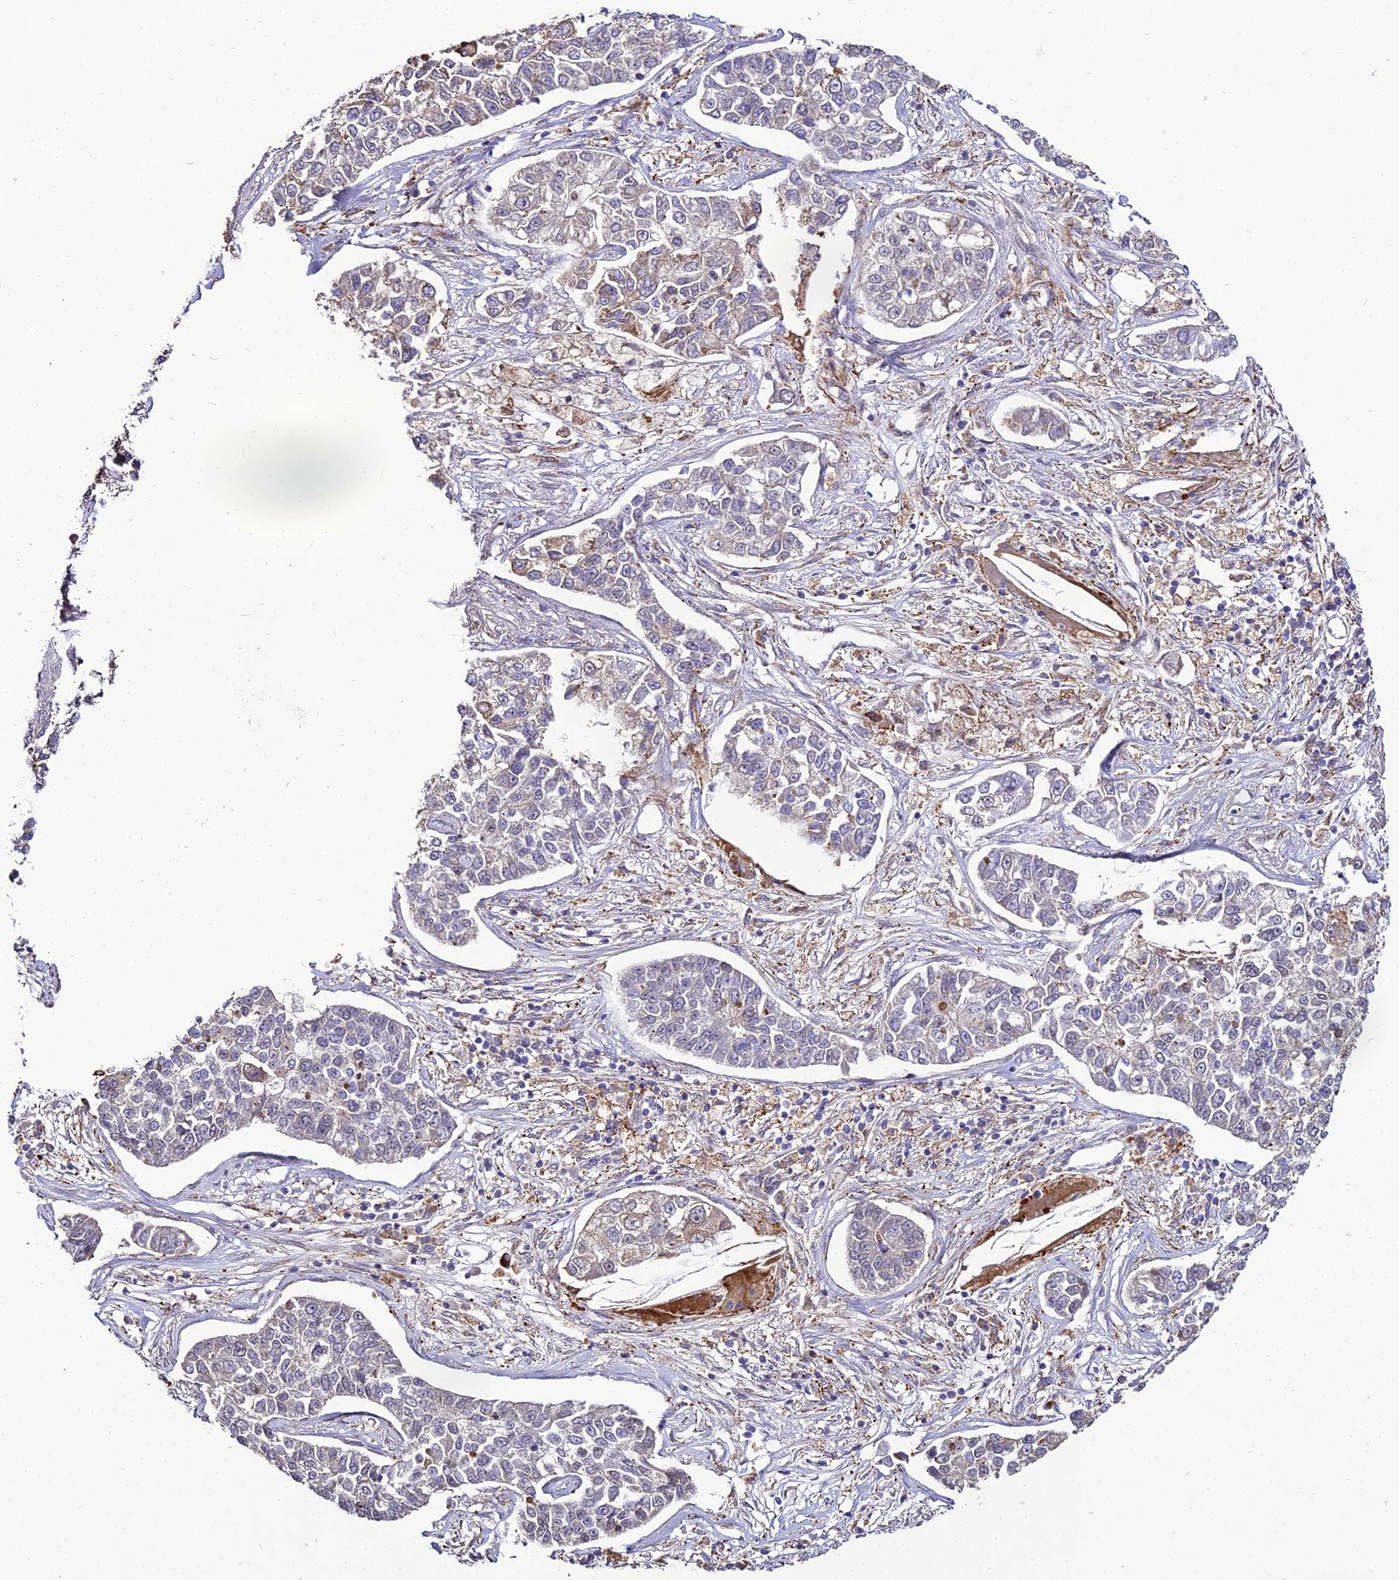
{"staining": {"intensity": "weak", "quantity": "<25%", "location": "cytoplasmic/membranous"}, "tissue": "lung cancer", "cell_type": "Tumor cells", "image_type": "cancer", "snomed": [{"axis": "morphology", "description": "Adenocarcinoma, NOS"}, {"axis": "topography", "description": "Lung"}], "caption": "High magnification brightfield microscopy of lung adenocarcinoma stained with DAB (3,3'-diaminobenzidine) (brown) and counterstained with hematoxylin (blue): tumor cells show no significant expression.", "gene": "TROAP", "patient": {"sex": "male", "age": 49}}